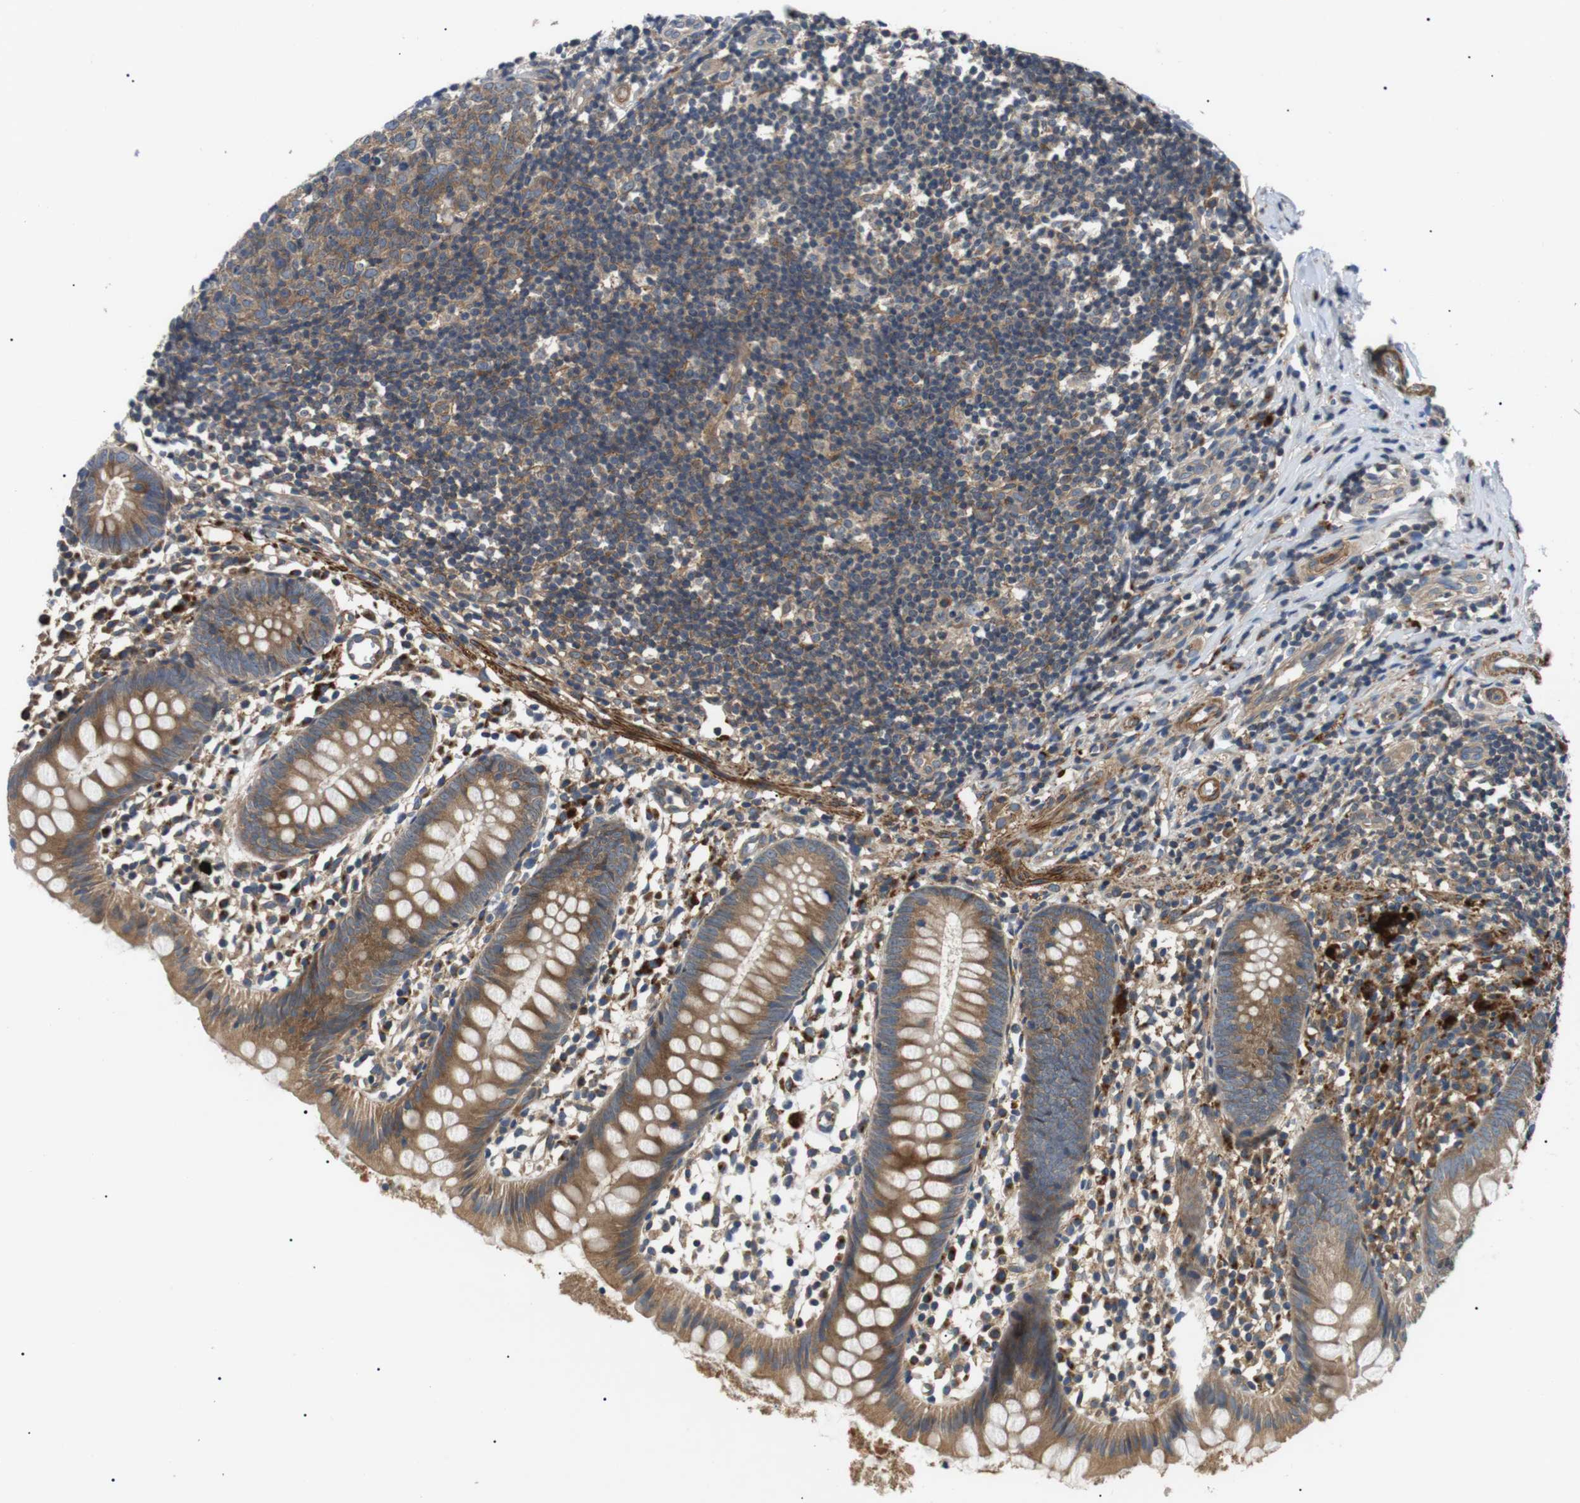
{"staining": {"intensity": "moderate", "quantity": ">75%", "location": "cytoplasmic/membranous"}, "tissue": "appendix", "cell_type": "Glandular cells", "image_type": "normal", "snomed": [{"axis": "morphology", "description": "Normal tissue, NOS"}, {"axis": "topography", "description": "Appendix"}], "caption": "Glandular cells display moderate cytoplasmic/membranous expression in about >75% of cells in normal appendix.", "gene": "DIPK1A", "patient": {"sex": "female", "age": 20}}